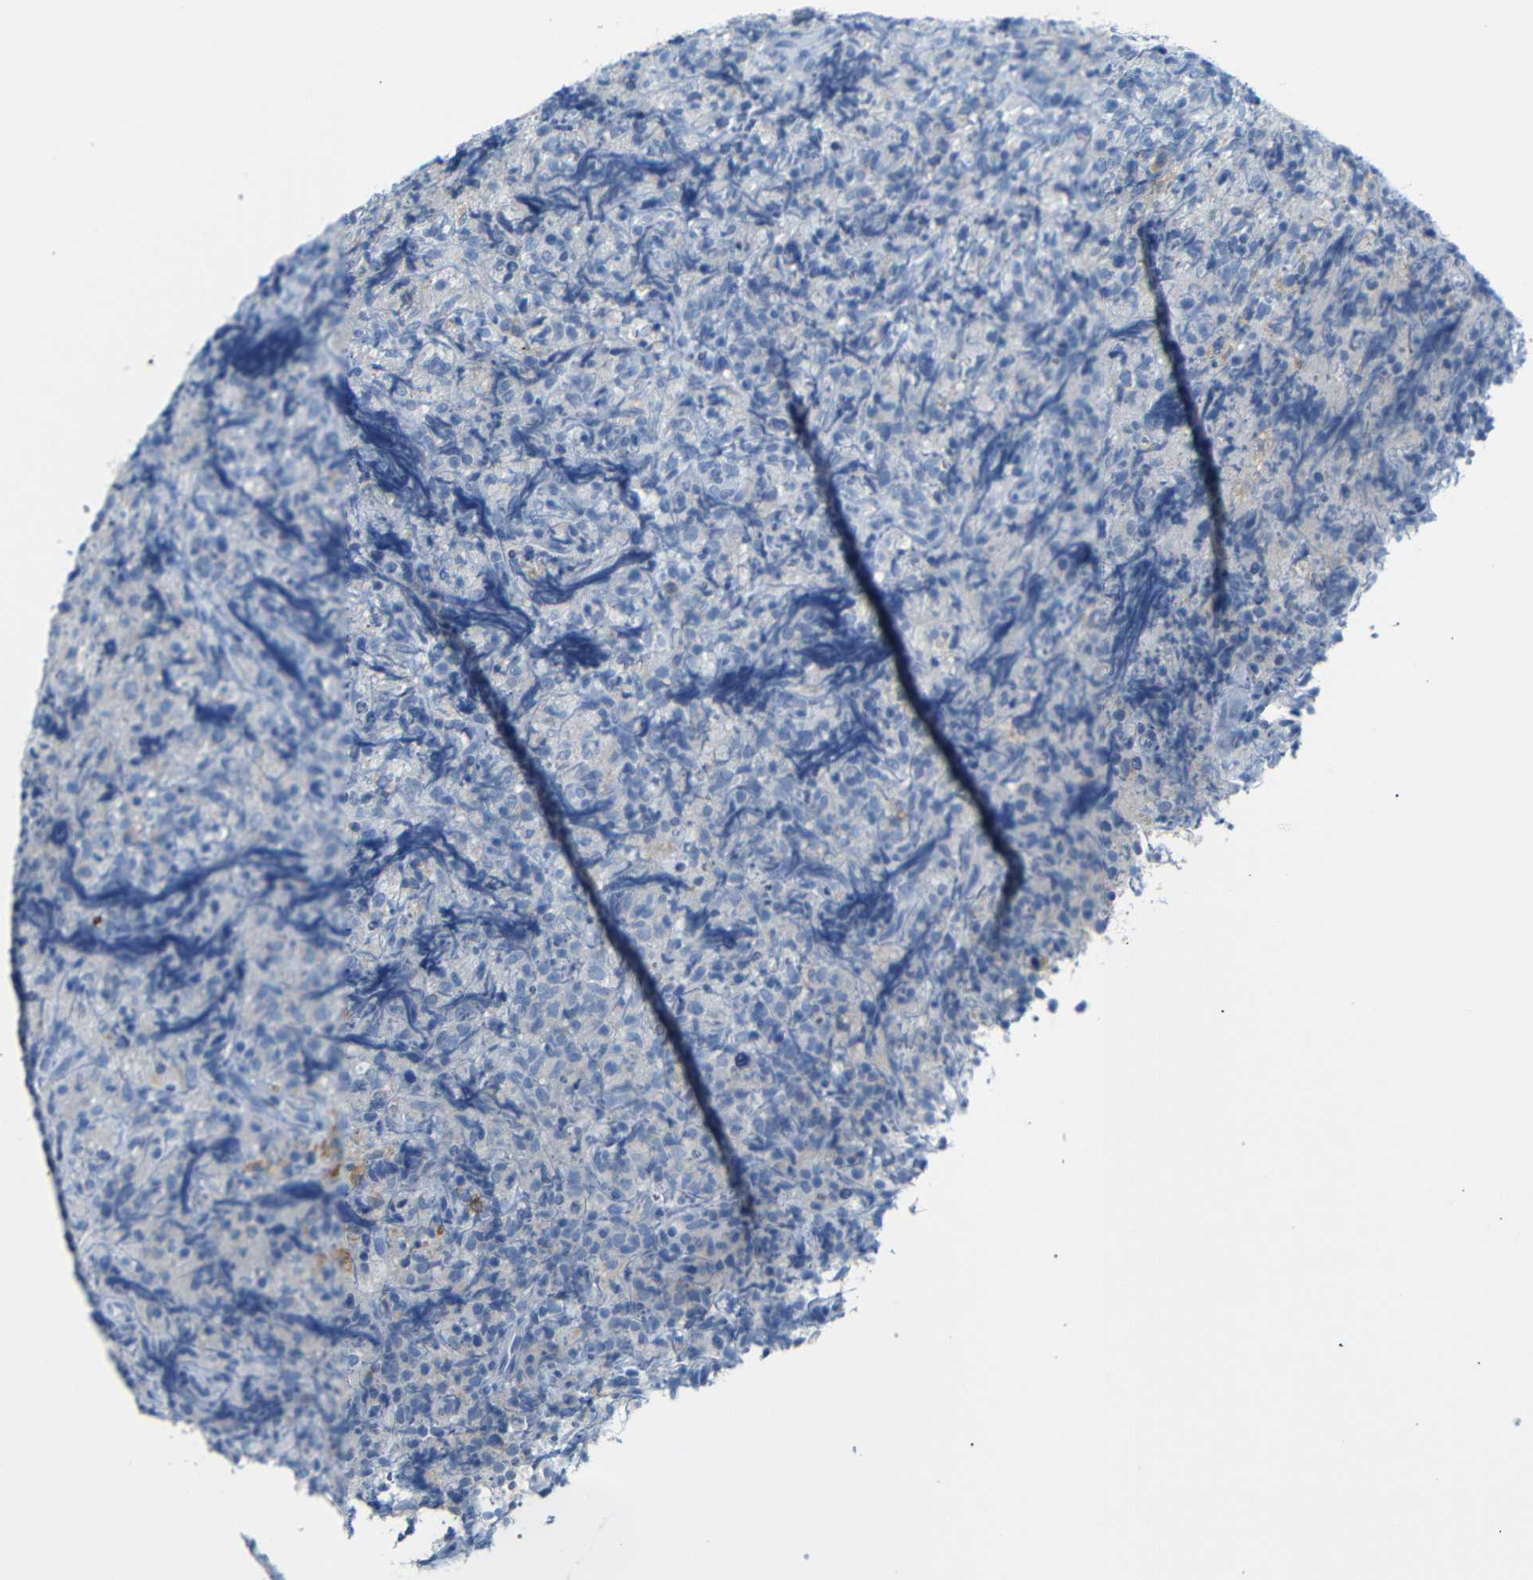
{"staining": {"intensity": "negative", "quantity": "none", "location": "none"}, "tissue": "lymphoma", "cell_type": "Tumor cells", "image_type": "cancer", "snomed": [{"axis": "morphology", "description": "Malignant lymphoma, non-Hodgkin's type, High grade"}, {"axis": "topography", "description": "Tonsil"}], "caption": "The histopathology image displays no staining of tumor cells in malignant lymphoma, non-Hodgkin's type (high-grade). (Brightfield microscopy of DAB immunohistochemistry (IHC) at high magnification).", "gene": "FCRL1", "patient": {"sex": "female", "age": 36}}